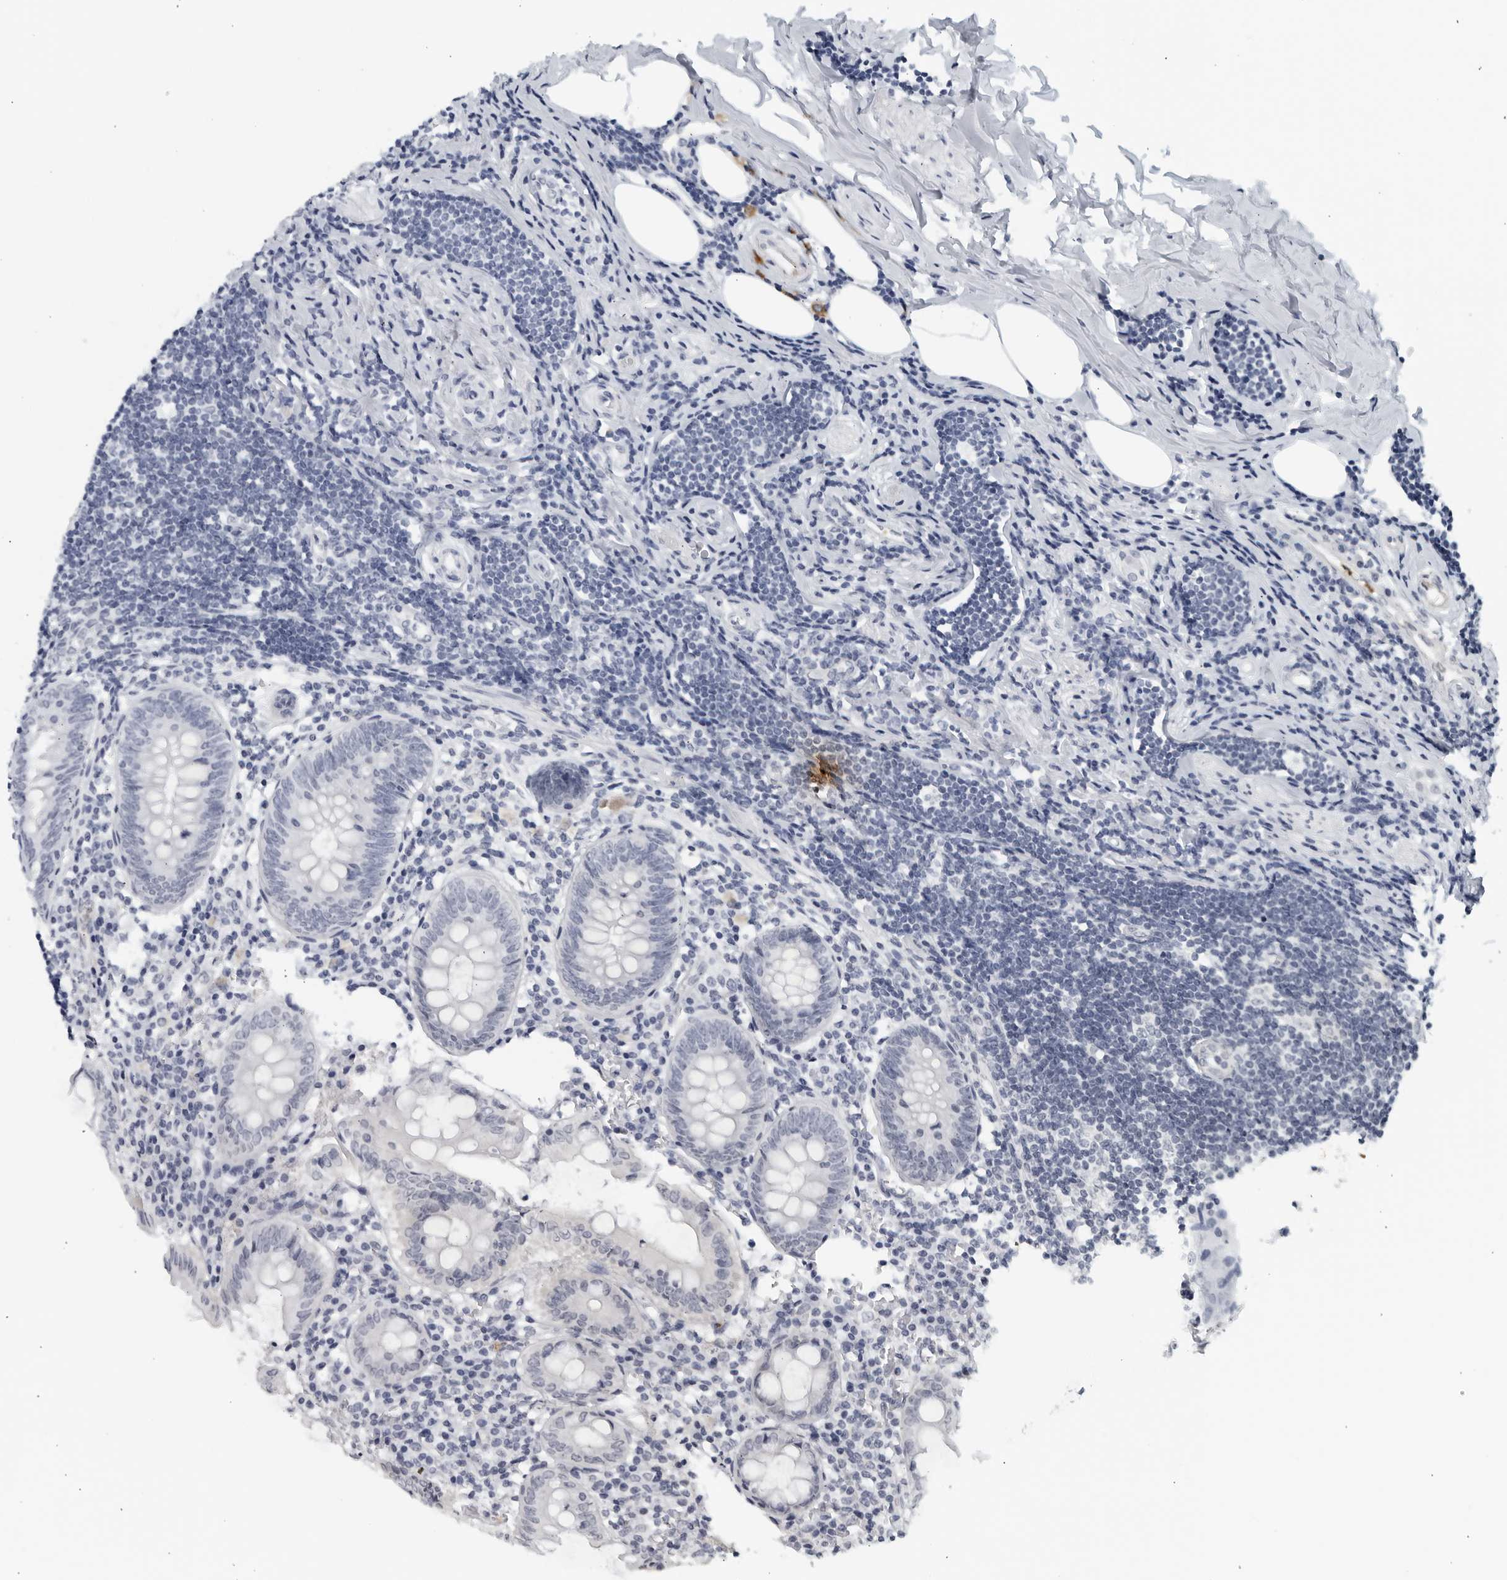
{"staining": {"intensity": "negative", "quantity": "none", "location": "none"}, "tissue": "appendix", "cell_type": "Glandular cells", "image_type": "normal", "snomed": [{"axis": "morphology", "description": "Normal tissue, NOS"}, {"axis": "topography", "description": "Appendix"}], "caption": "DAB immunohistochemical staining of benign appendix shows no significant expression in glandular cells. (Brightfield microscopy of DAB immunohistochemistry at high magnification).", "gene": "KLK7", "patient": {"sex": "female", "age": 54}}